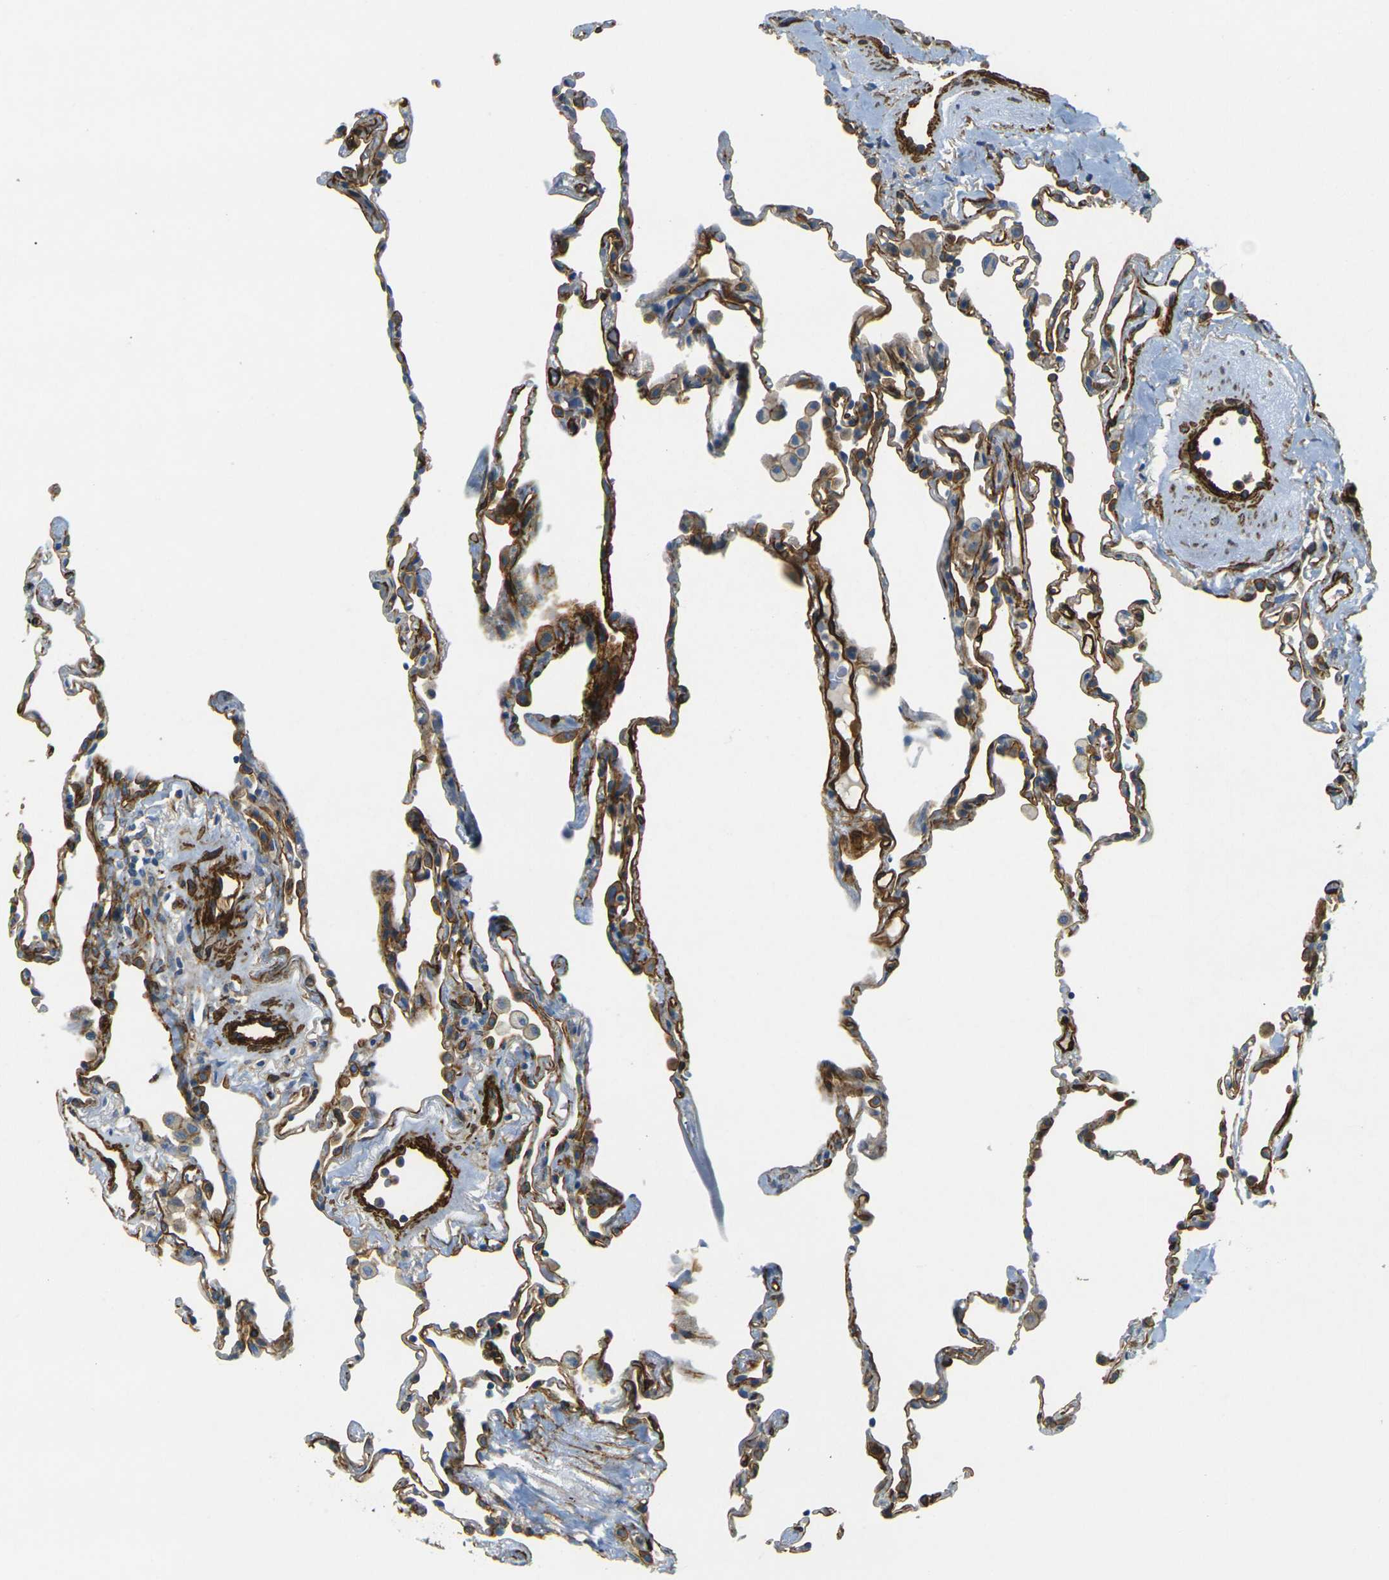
{"staining": {"intensity": "moderate", "quantity": ">75%", "location": "cytoplasmic/membranous"}, "tissue": "lung", "cell_type": "Alveolar cells", "image_type": "normal", "snomed": [{"axis": "morphology", "description": "Normal tissue, NOS"}, {"axis": "topography", "description": "Lung"}], "caption": "Approximately >75% of alveolar cells in benign lung reveal moderate cytoplasmic/membranous protein expression as visualized by brown immunohistochemical staining.", "gene": "EPHA7", "patient": {"sex": "male", "age": 59}}